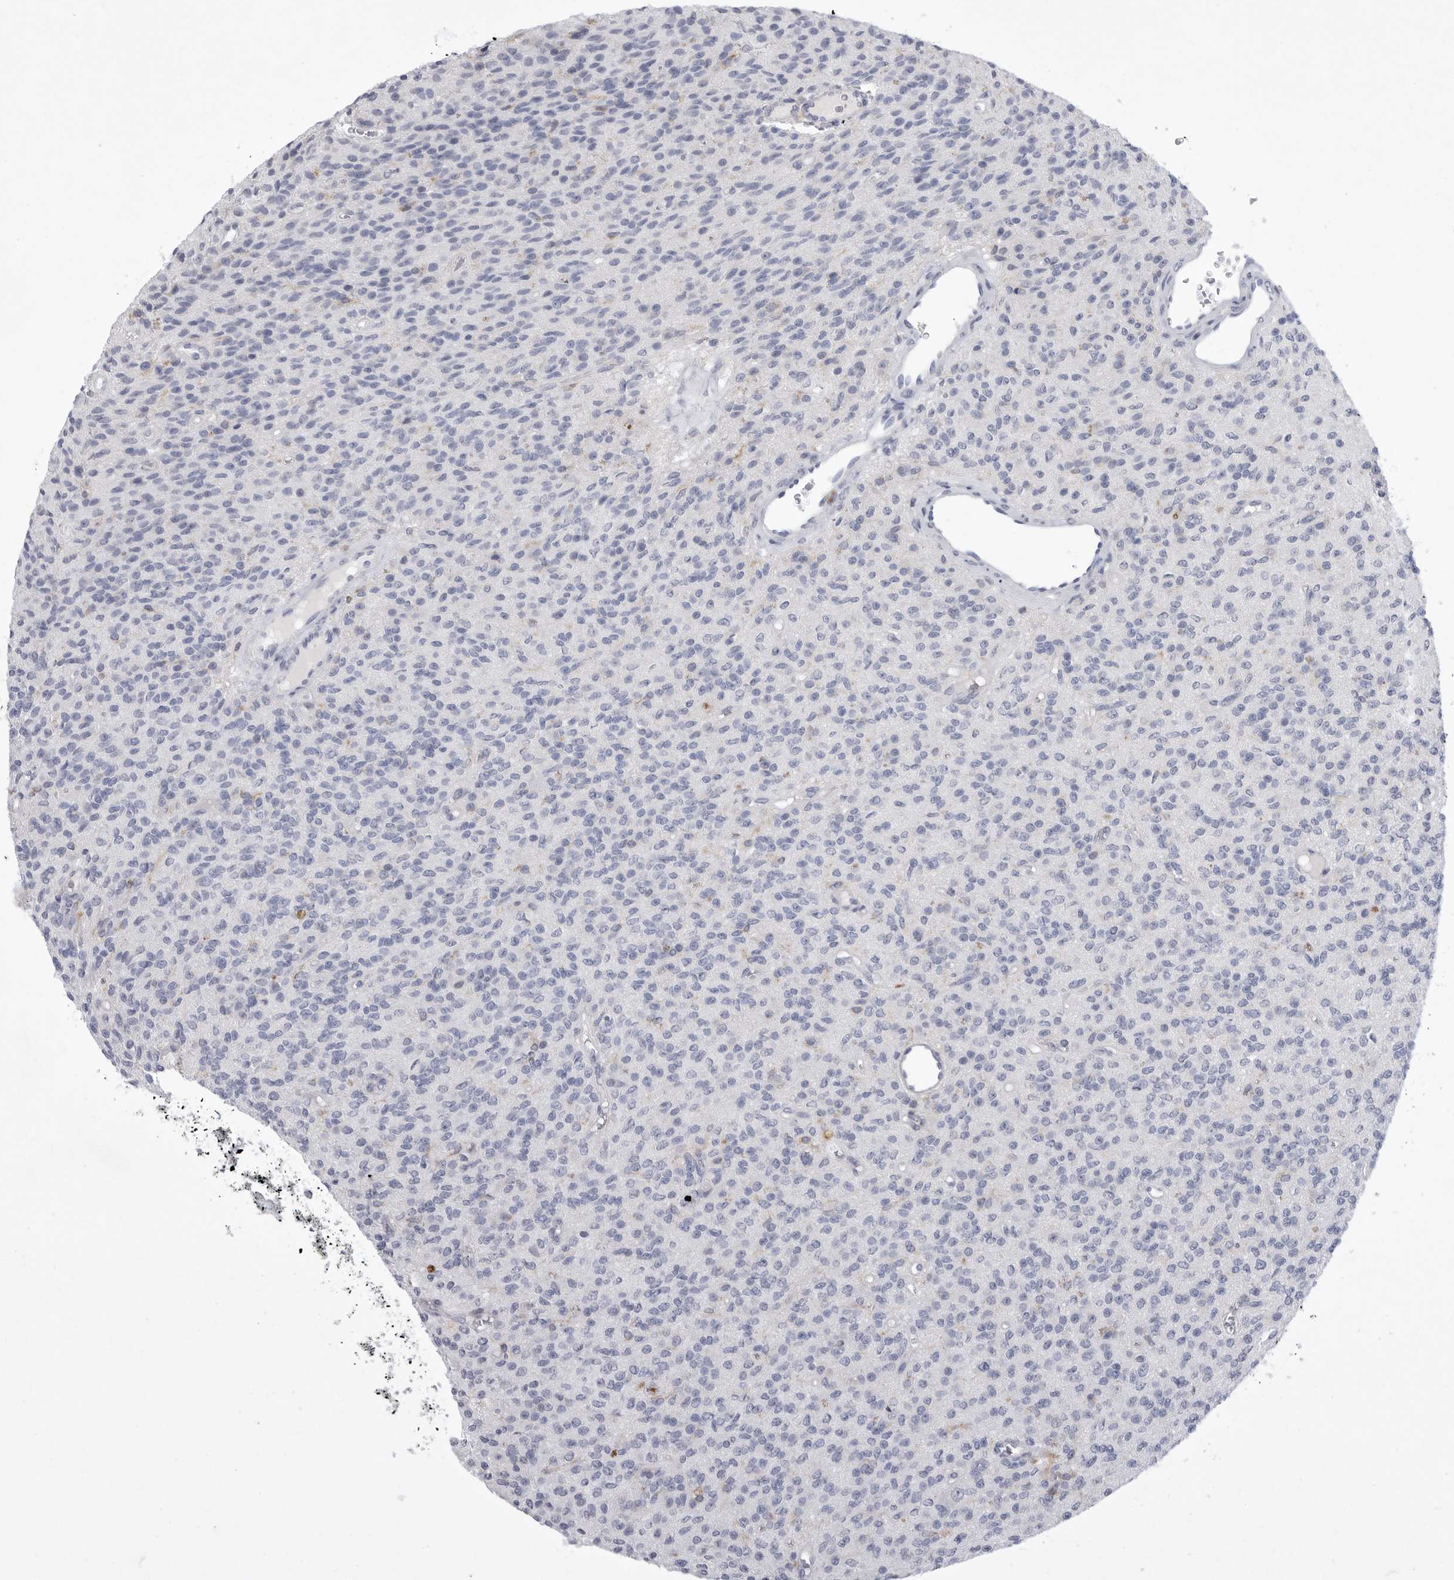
{"staining": {"intensity": "negative", "quantity": "none", "location": "none"}, "tissue": "glioma", "cell_type": "Tumor cells", "image_type": "cancer", "snomed": [{"axis": "morphology", "description": "Glioma, malignant, High grade"}, {"axis": "topography", "description": "Brain"}], "caption": "This is a image of IHC staining of glioma, which shows no expression in tumor cells. (DAB immunohistochemistry, high magnification).", "gene": "SIGLEC10", "patient": {"sex": "male", "age": 34}}